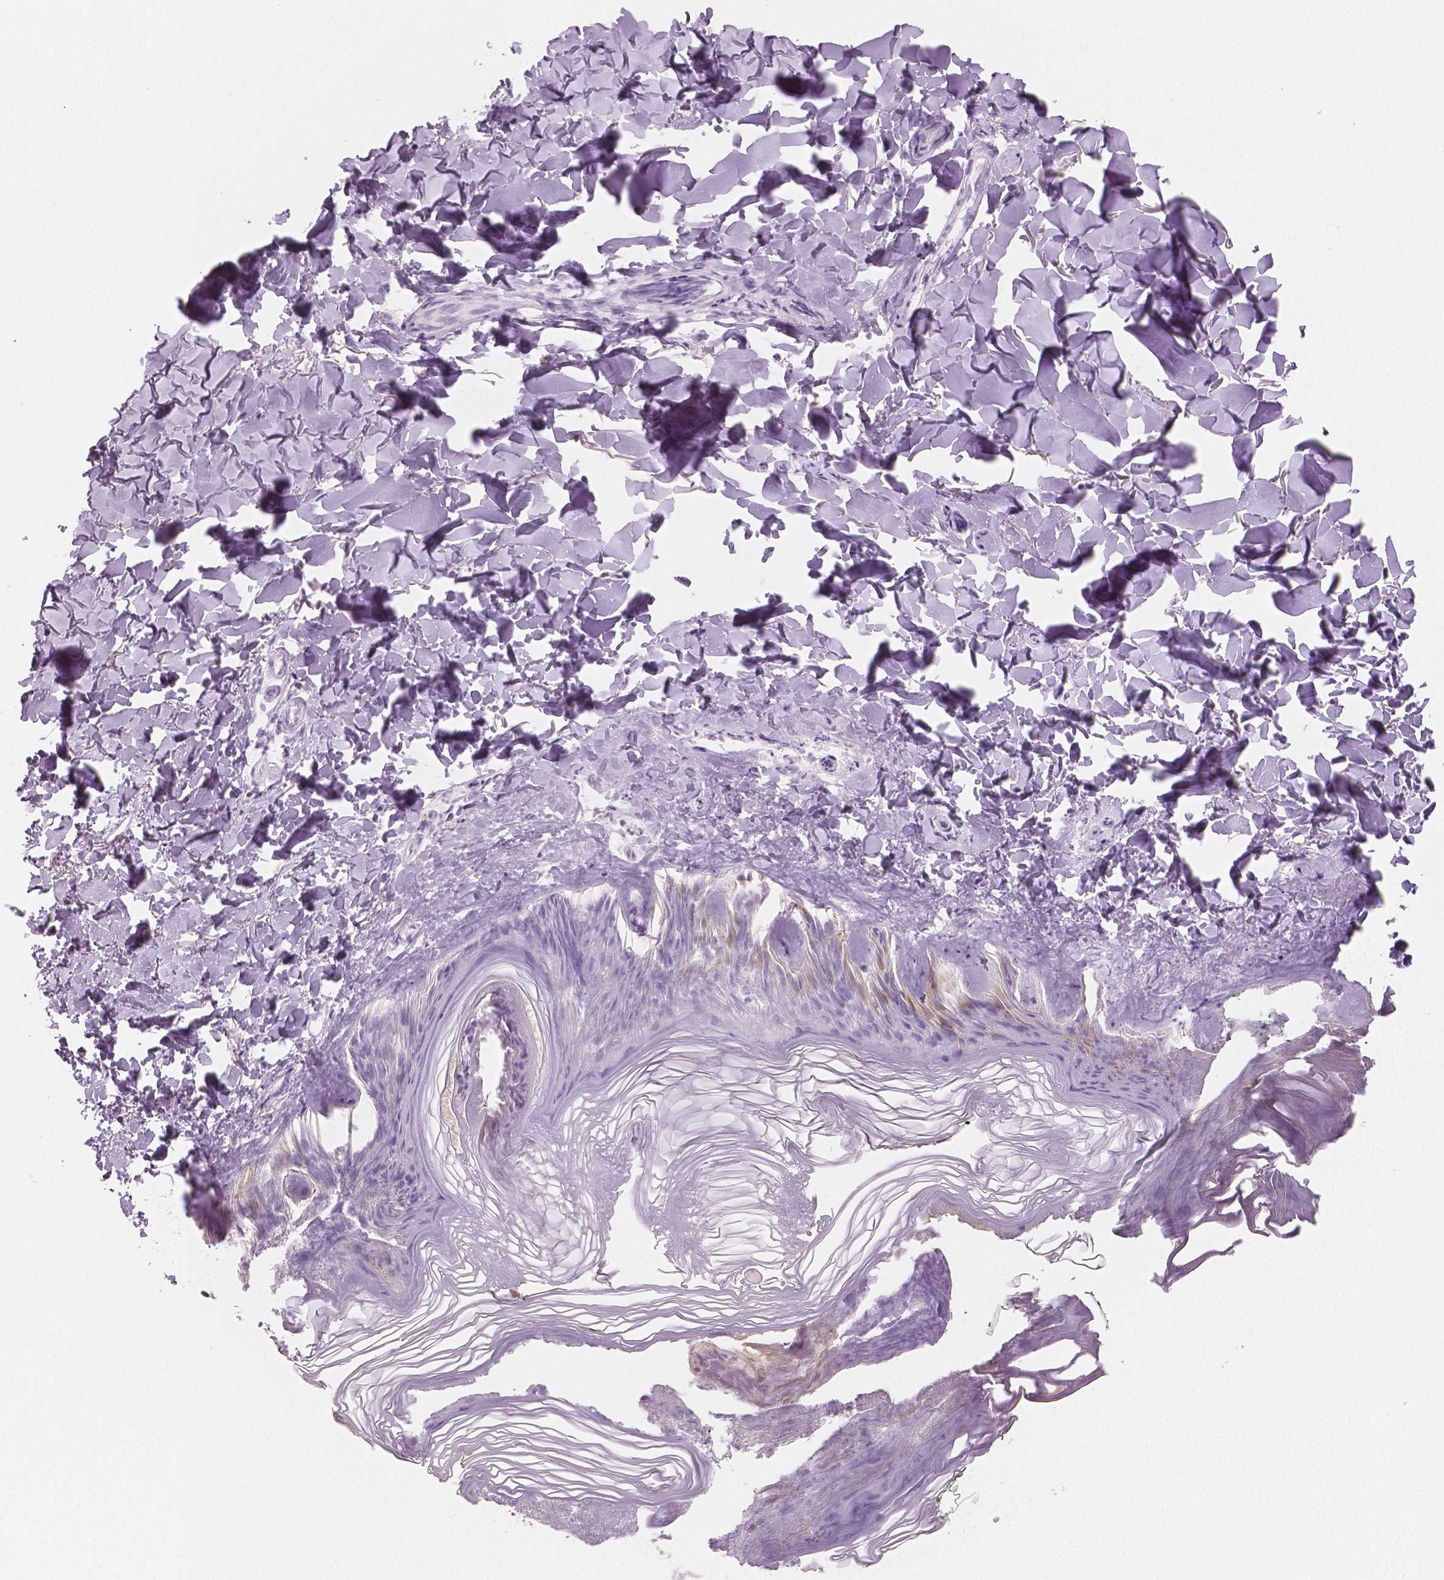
{"staining": {"intensity": "negative", "quantity": "none", "location": "none"}, "tissue": "skin", "cell_type": "Fibroblasts", "image_type": "normal", "snomed": [{"axis": "morphology", "description": "Normal tissue, NOS"}, {"axis": "topography", "description": "Skin"}, {"axis": "topography", "description": "Peripheral nerve tissue"}], "caption": "Histopathology image shows no protein positivity in fibroblasts of benign skin.", "gene": "PLIN4", "patient": {"sex": "female", "age": 45}}